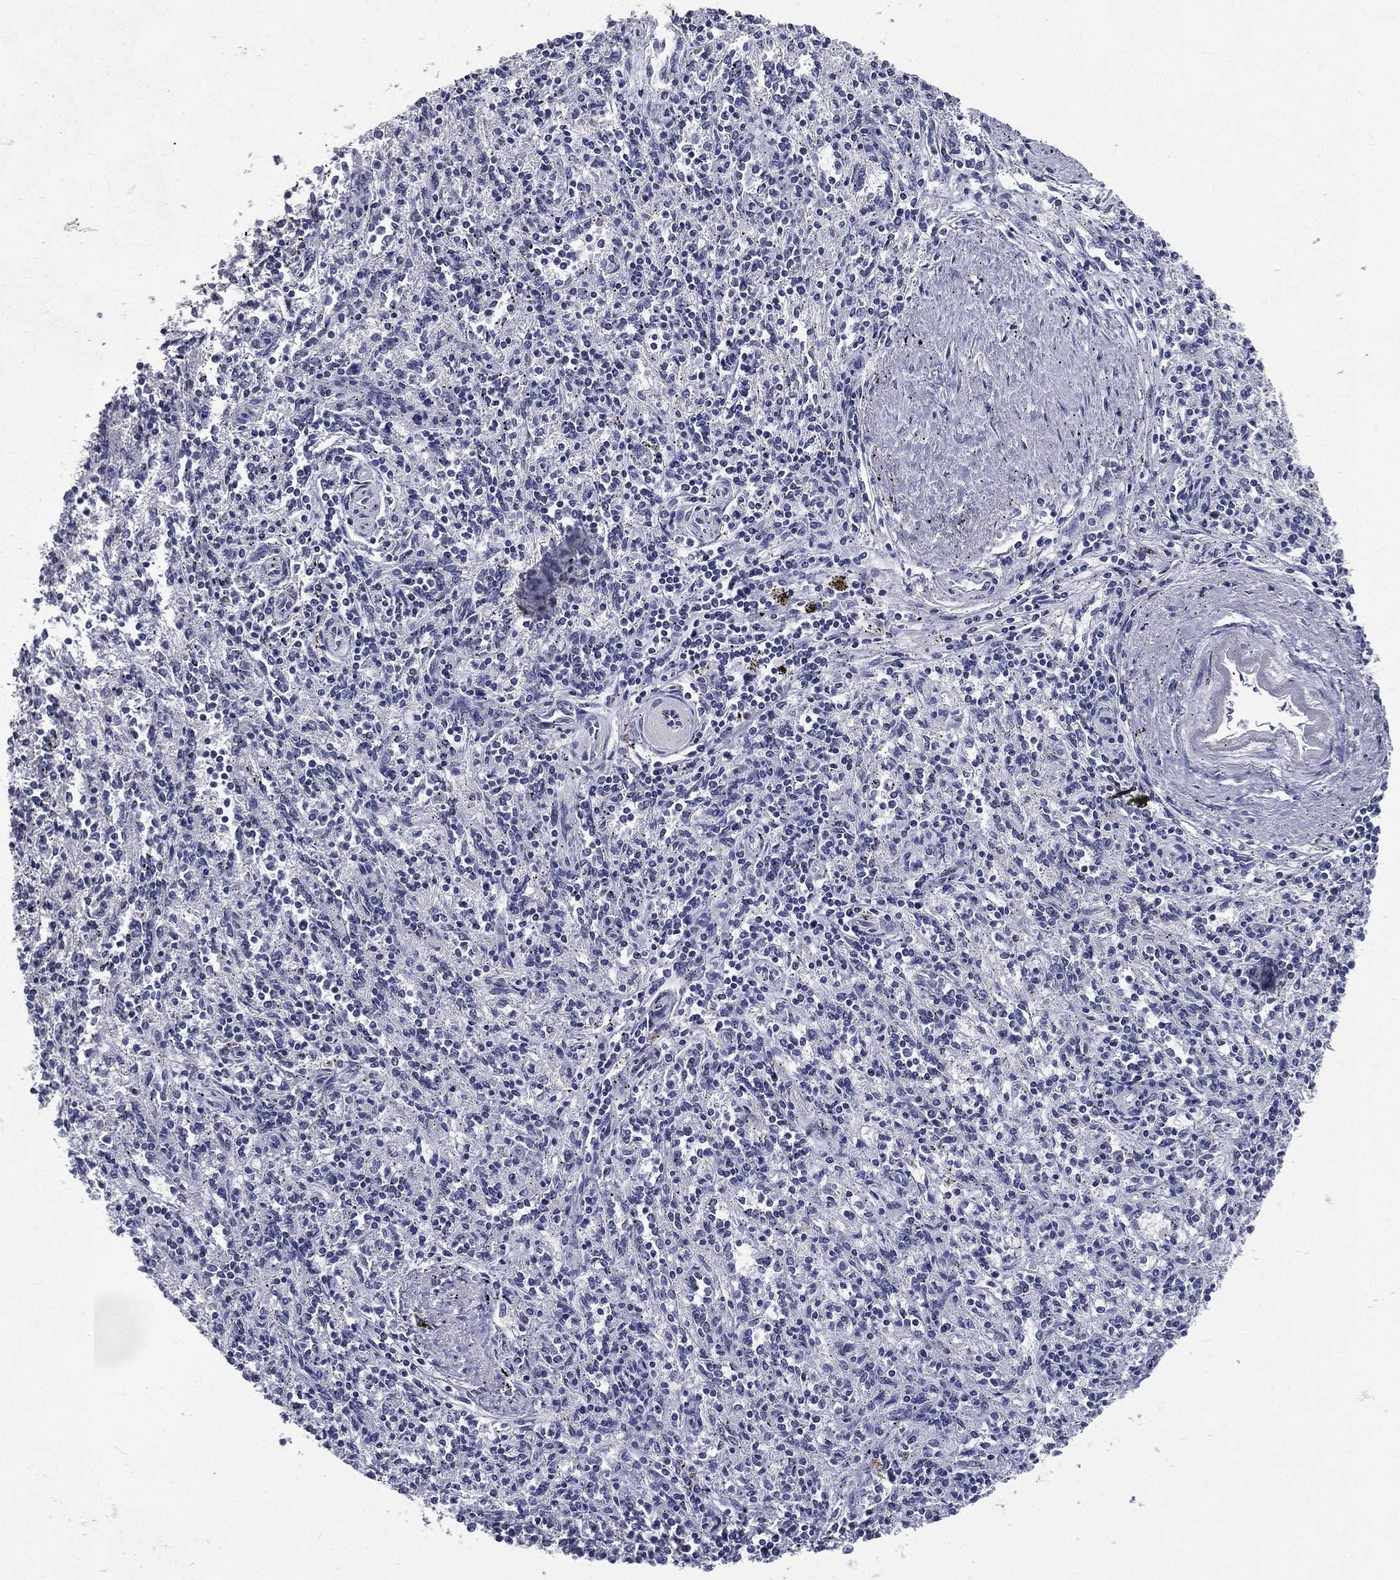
{"staining": {"intensity": "negative", "quantity": "none", "location": "none"}, "tissue": "spleen", "cell_type": "Cells in red pulp", "image_type": "normal", "snomed": [{"axis": "morphology", "description": "Normal tissue, NOS"}, {"axis": "topography", "description": "Spleen"}], "caption": "This is a image of immunohistochemistry (IHC) staining of benign spleen, which shows no expression in cells in red pulp. (DAB (3,3'-diaminobenzidine) immunohistochemistry (IHC) visualized using brightfield microscopy, high magnification).", "gene": "IFT27", "patient": {"sex": "male", "age": 69}}